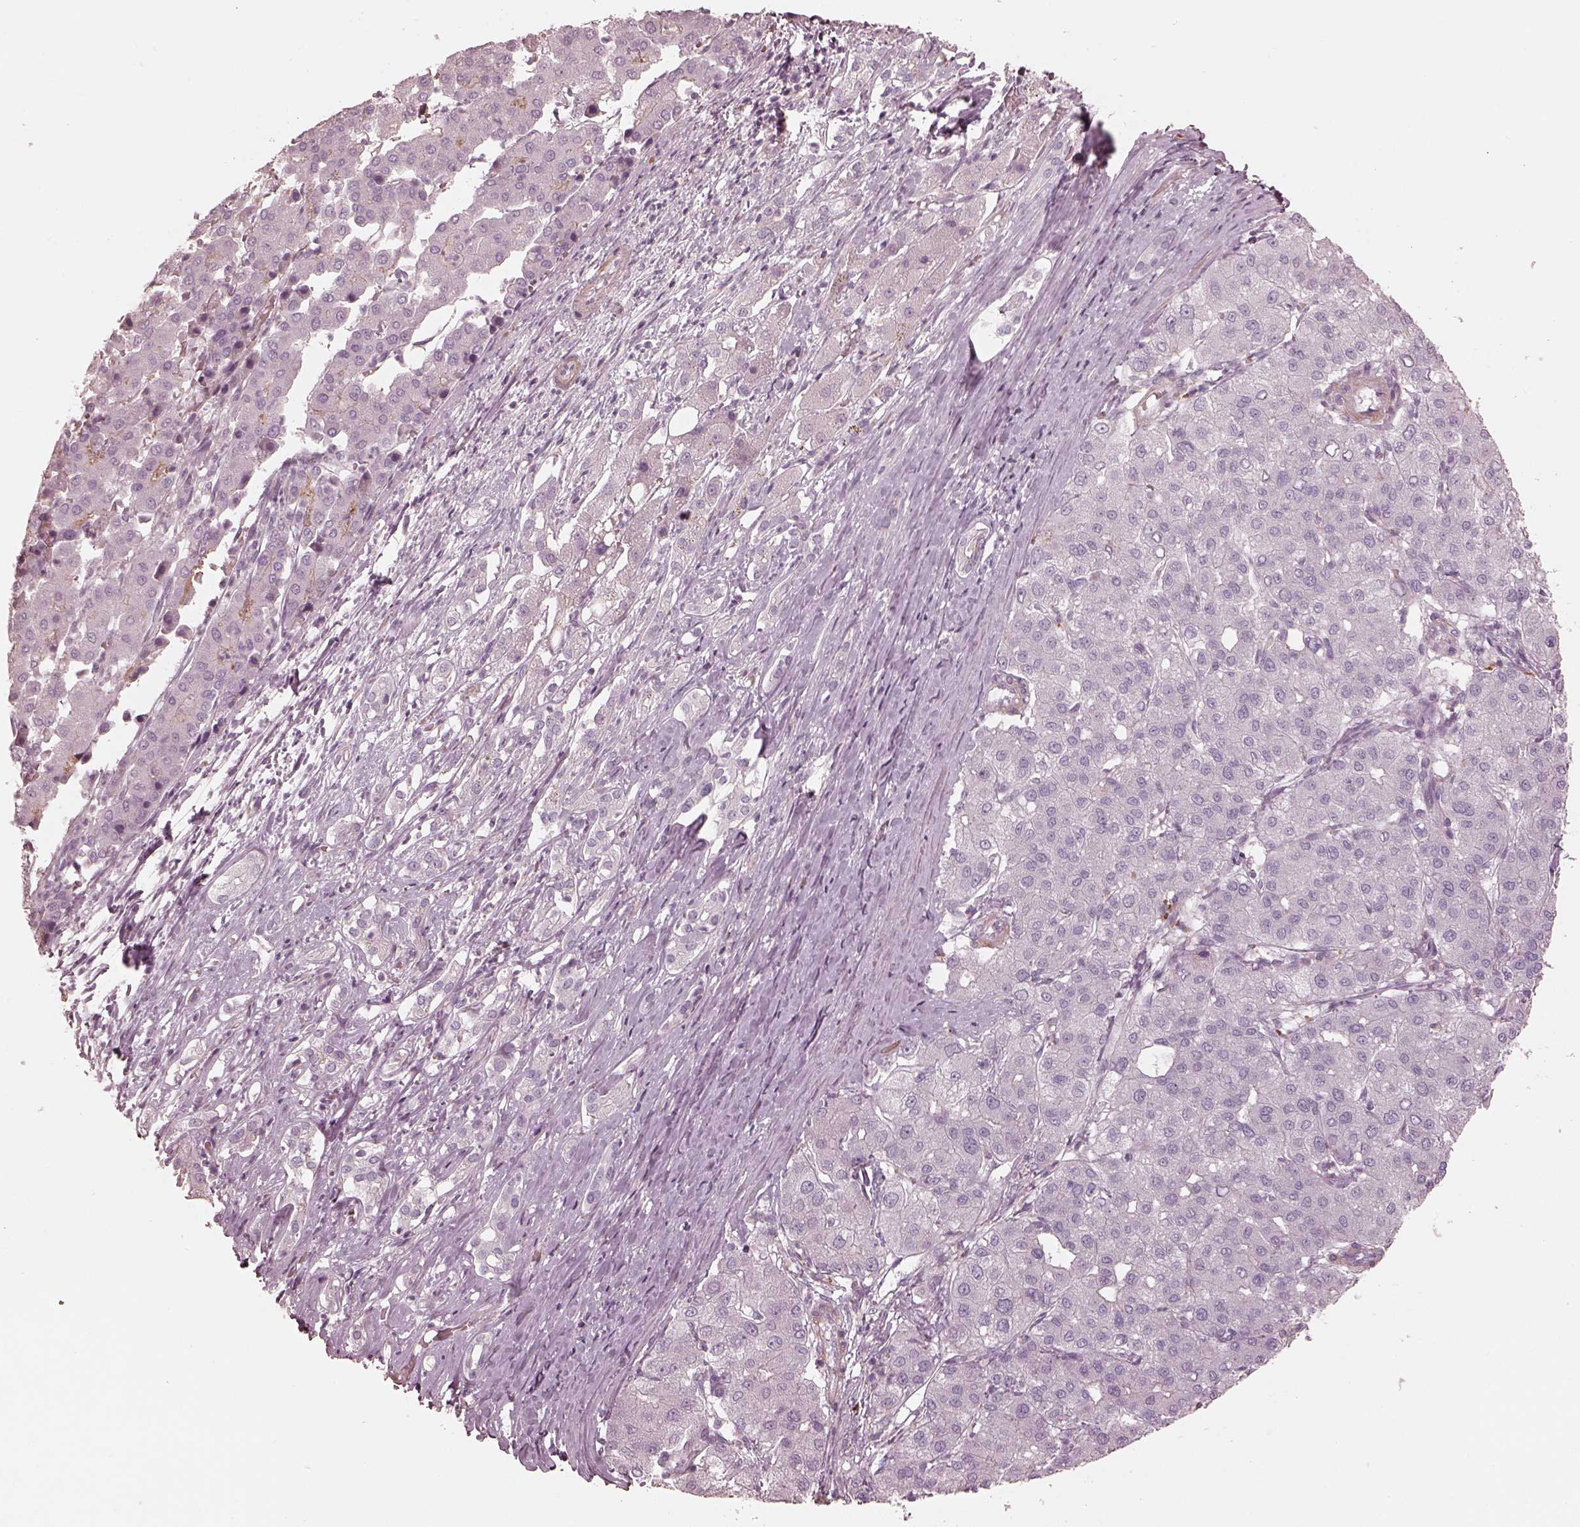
{"staining": {"intensity": "negative", "quantity": "none", "location": "none"}, "tissue": "liver cancer", "cell_type": "Tumor cells", "image_type": "cancer", "snomed": [{"axis": "morphology", "description": "Carcinoma, Hepatocellular, NOS"}, {"axis": "topography", "description": "Liver"}], "caption": "This is an IHC image of human liver cancer. There is no staining in tumor cells.", "gene": "PRLHR", "patient": {"sex": "male", "age": 65}}